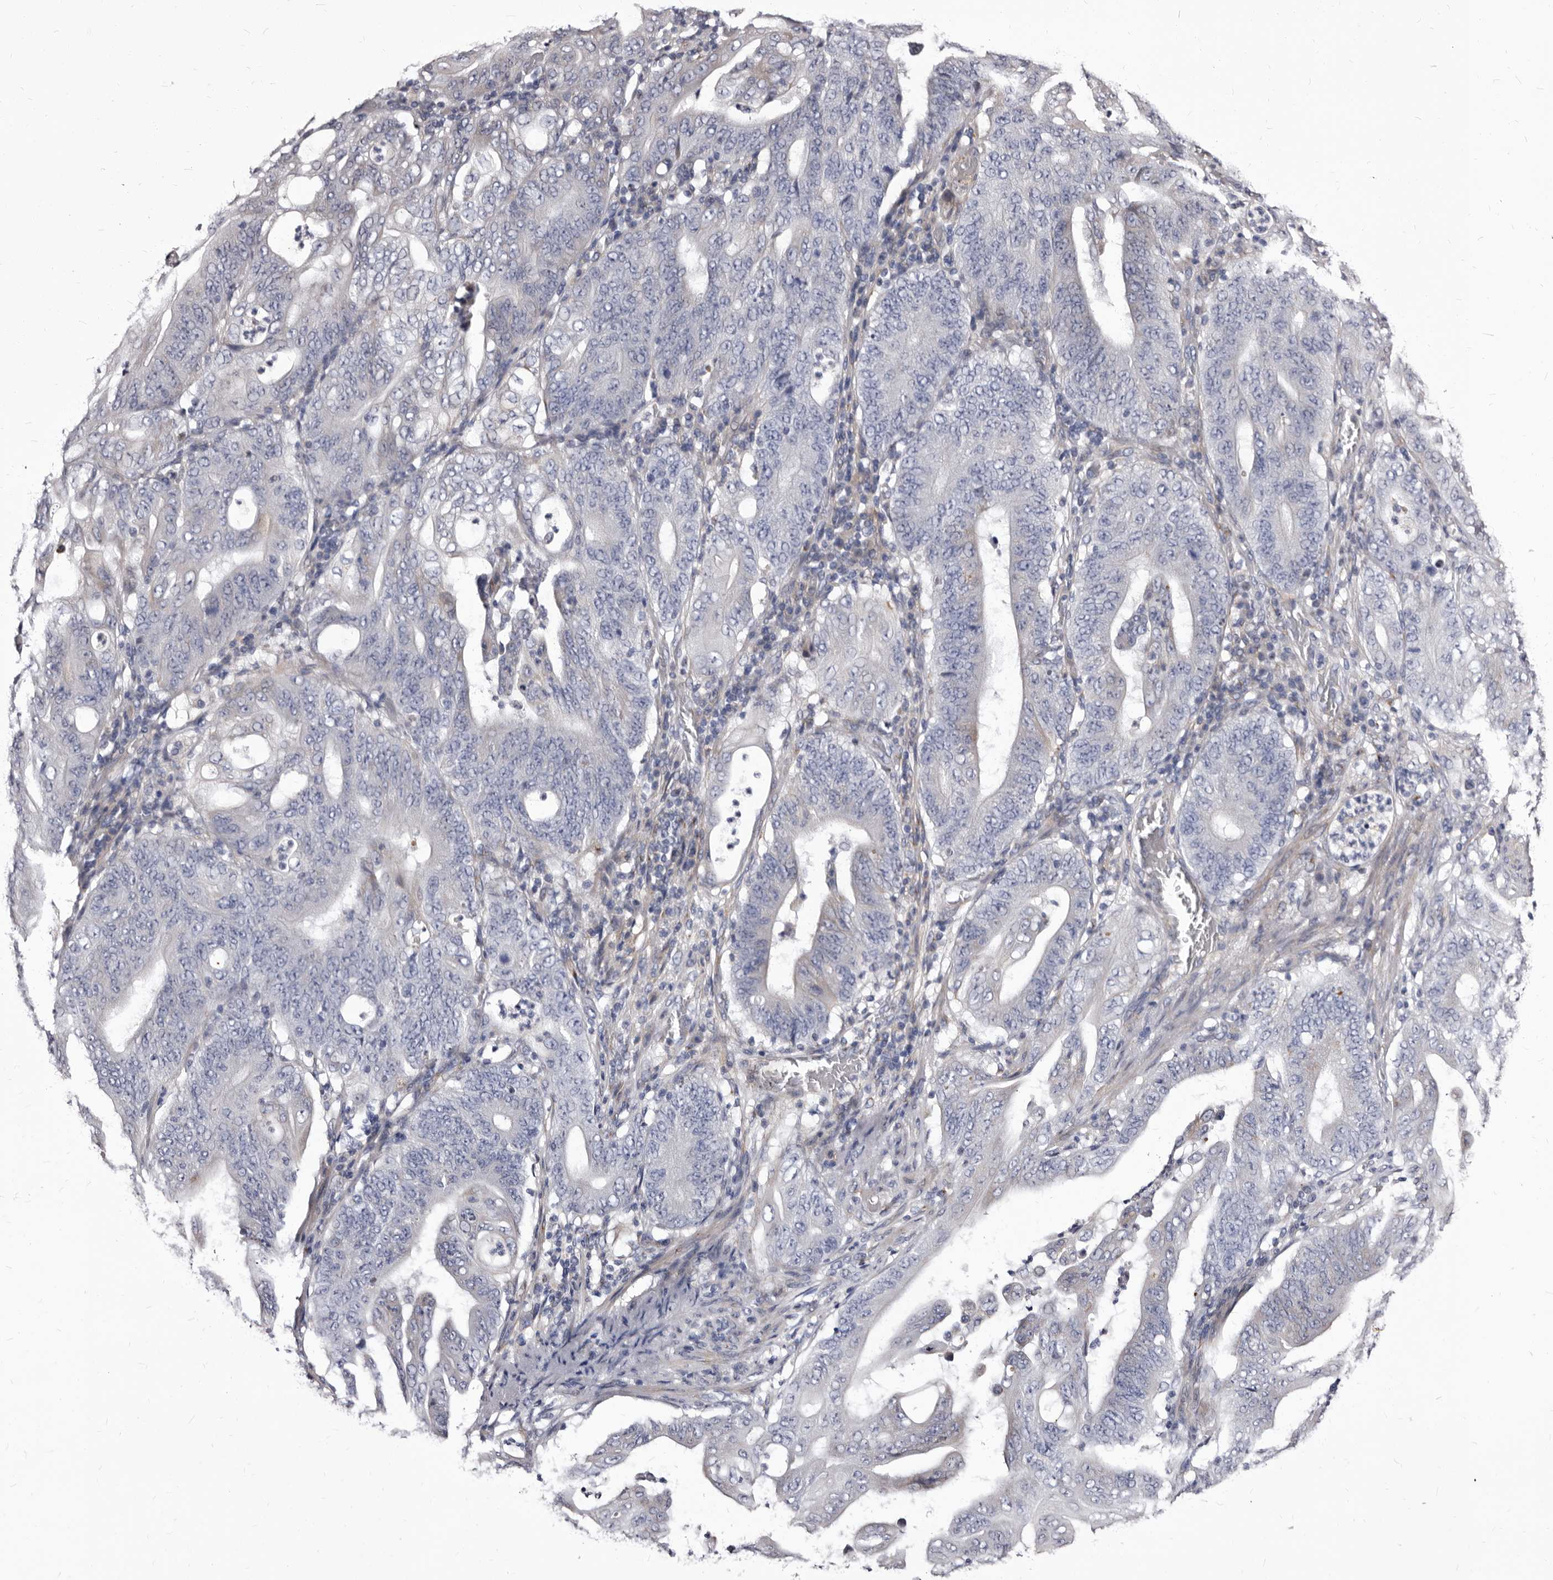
{"staining": {"intensity": "negative", "quantity": "none", "location": "none"}, "tissue": "stomach cancer", "cell_type": "Tumor cells", "image_type": "cancer", "snomed": [{"axis": "morphology", "description": "Adenocarcinoma, NOS"}, {"axis": "topography", "description": "Stomach"}], "caption": "Immunohistochemistry (IHC) histopathology image of neoplastic tissue: human adenocarcinoma (stomach) stained with DAB displays no significant protein staining in tumor cells.", "gene": "AUNIP", "patient": {"sex": "female", "age": 73}}